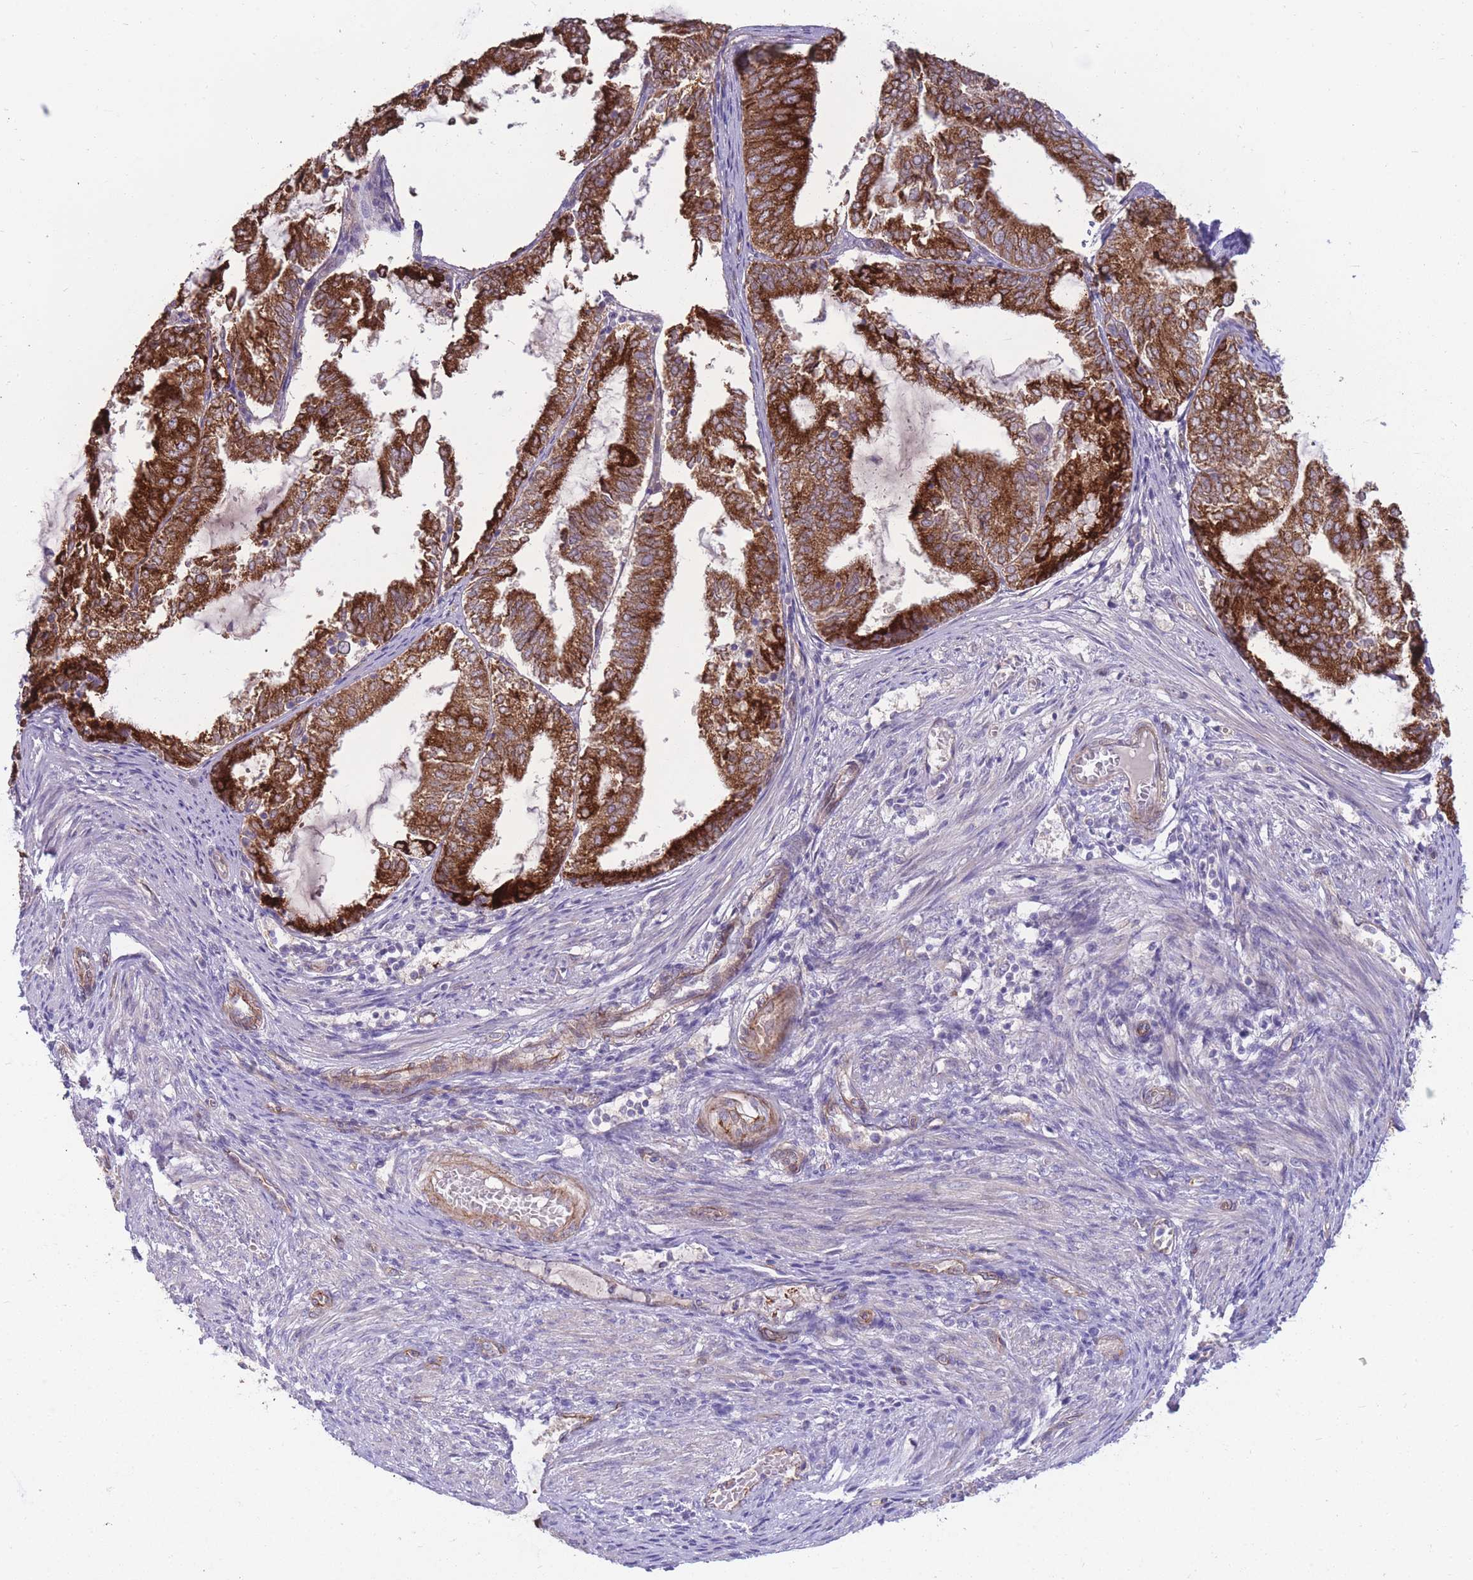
{"staining": {"intensity": "strong", "quantity": ">75%", "location": "cytoplasmic/membranous"}, "tissue": "endometrial cancer", "cell_type": "Tumor cells", "image_type": "cancer", "snomed": [{"axis": "morphology", "description": "Adenocarcinoma, NOS"}, {"axis": "topography", "description": "Endometrium"}], "caption": "Strong cytoplasmic/membranous staining for a protein is seen in approximately >75% of tumor cells of endometrial cancer using immunohistochemistry.", "gene": "RGS11", "patient": {"sex": "female", "age": 81}}